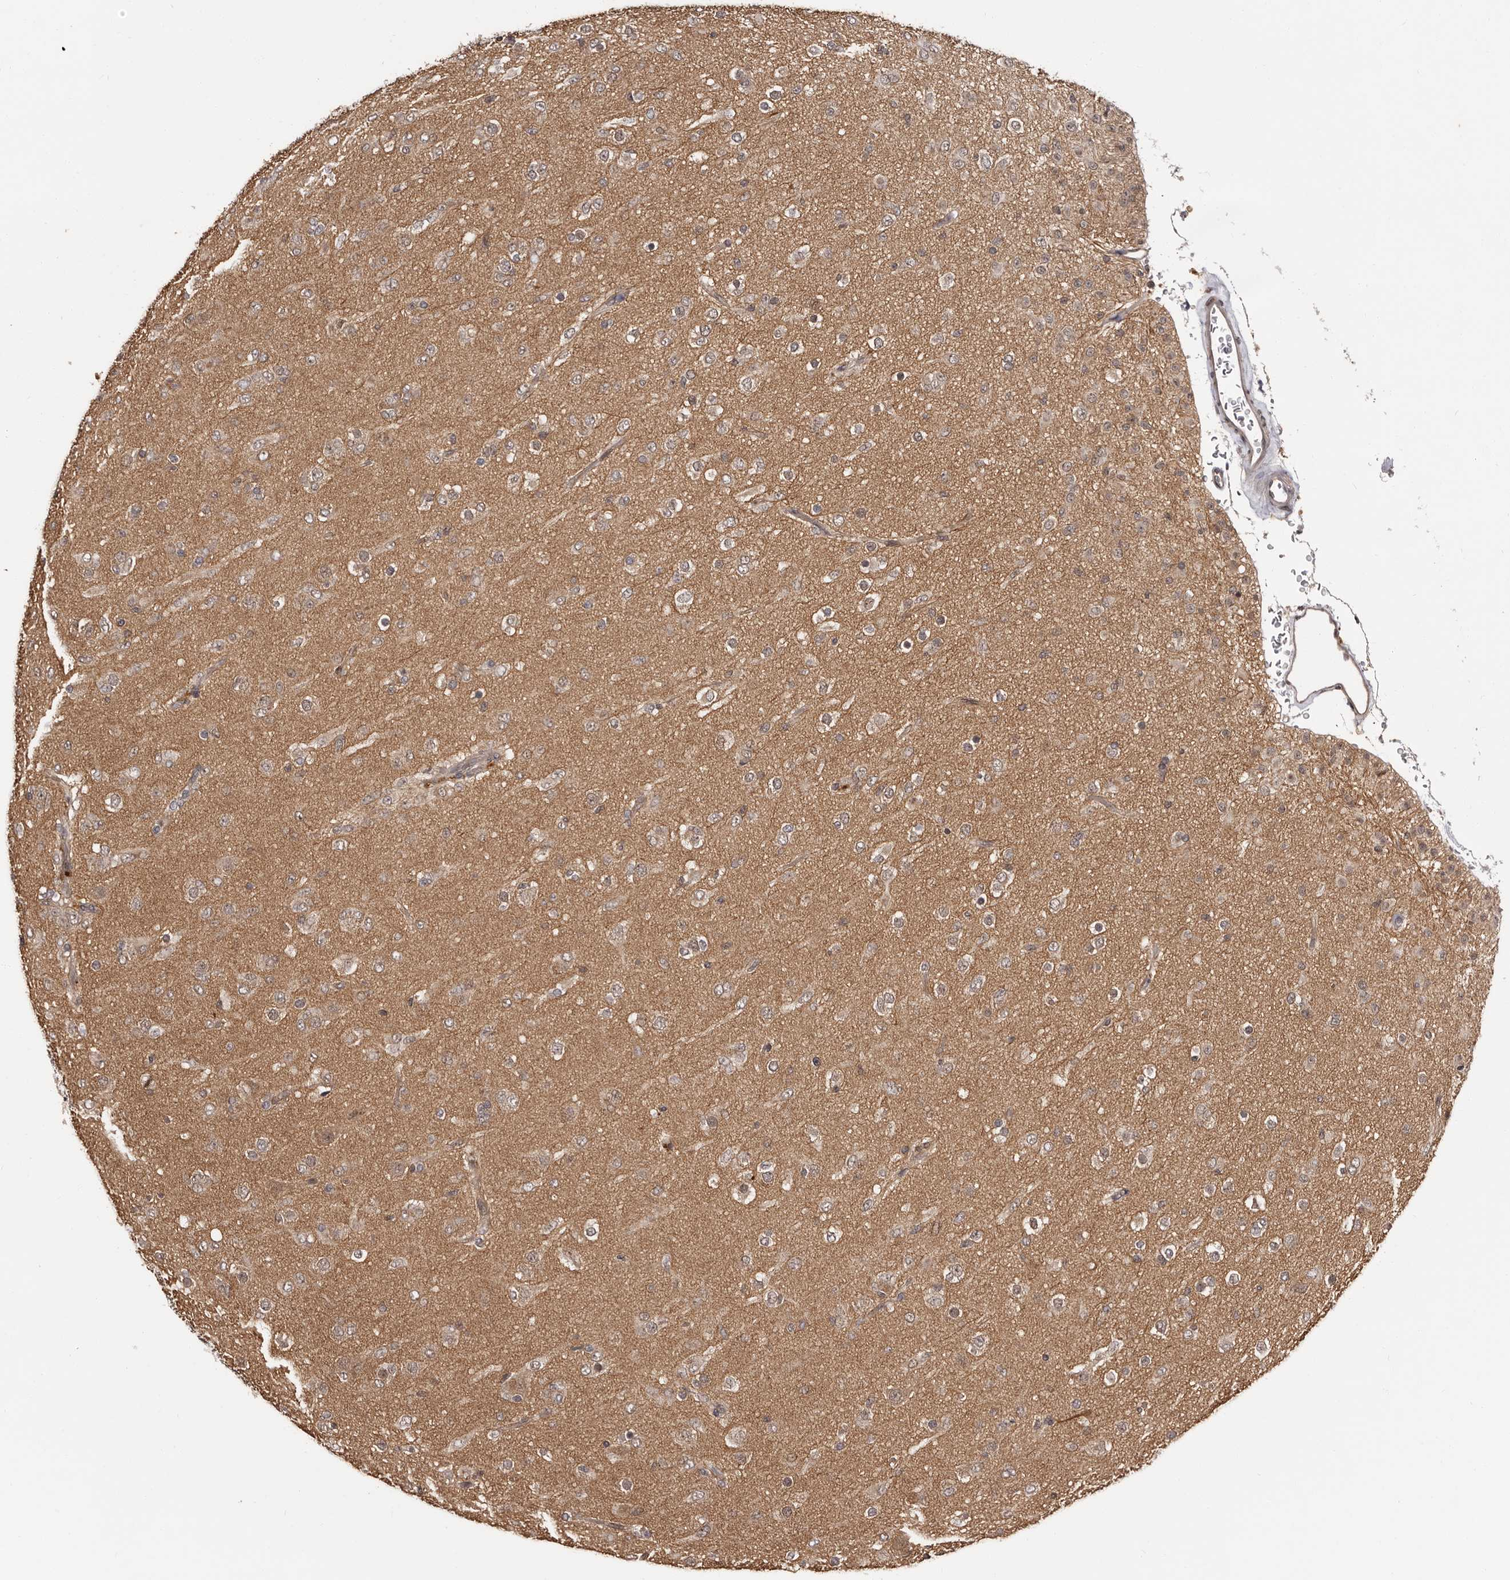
{"staining": {"intensity": "weak", "quantity": "25%-75%", "location": "cytoplasmic/membranous"}, "tissue": "glioma", "cell_type": "Tumor cells", "image_type": "cancer", "snomed": [{"axis": "morphology", "description": "Glioma, malignant, Low grade"}, {"axis": "topography", "description": "Brain"}], "caption": "Immunohistochemistry histopathology image of human low-grade glioma (malignant) stained for a protein (brown), which demonstrates low levels of weak cytoplasmic/membranous expression in about 25%-75% of tumor cells.", "gene": "TBC1D22B", "patient": {"sex": "male", "age": 65}}